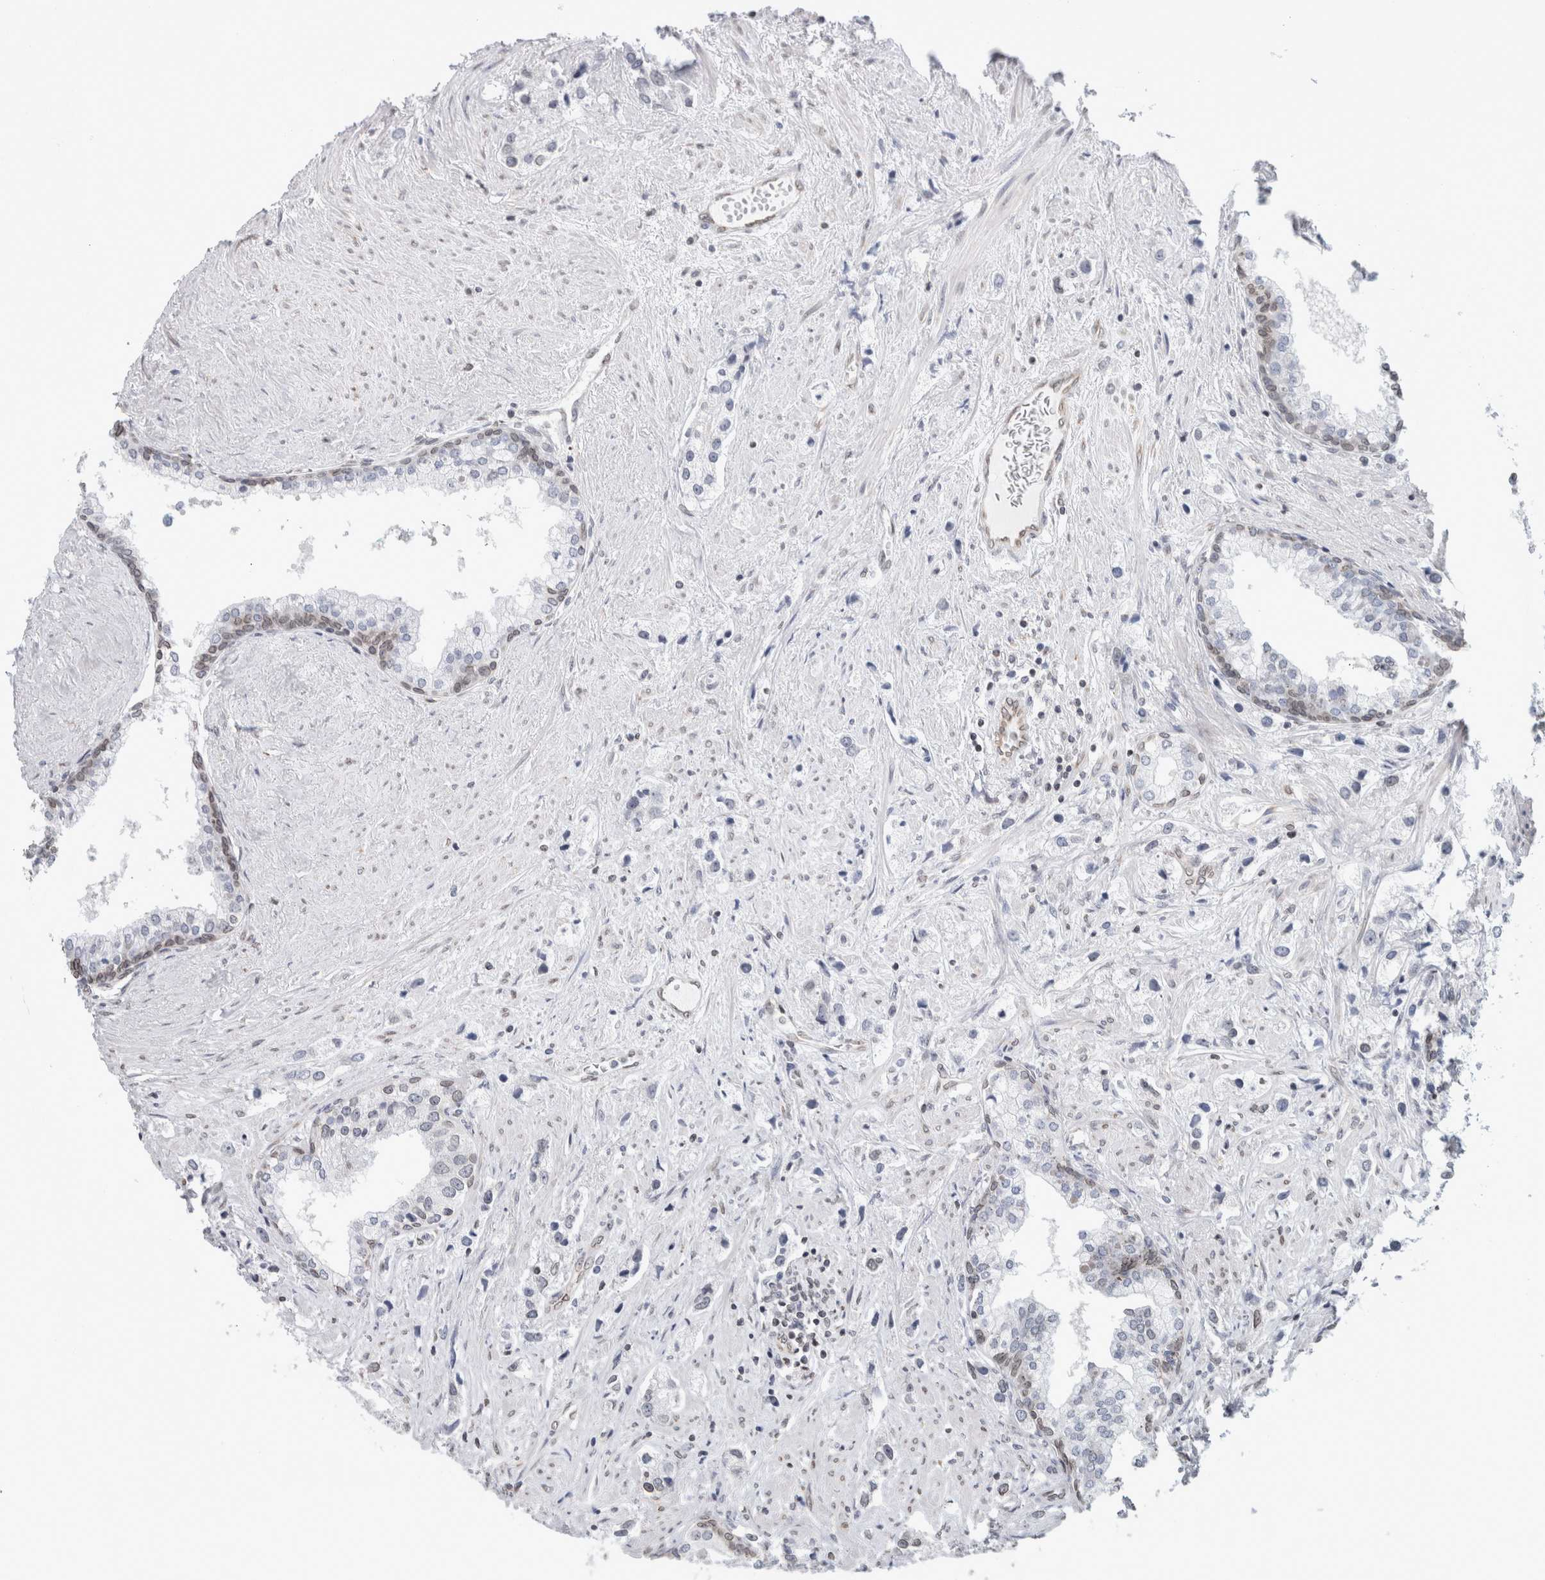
{"staining": {"intensity": "negative", "quantity": "none", "location": "none"}, "tissue": "prostate cancer", "cell_type": "Tumor cells", "image_type": "cancer", "snomed": [{"axis": "morphology", "description": "Adenocarcinoma, High grade"}, {"axis": "topography", "description": "Prostate"}], "caption": "A micrograph of human prostate cancer is negative for staining in tumor cells.", "gene": "RBMX2", "patient": {"sex": "male", "age": 66}}